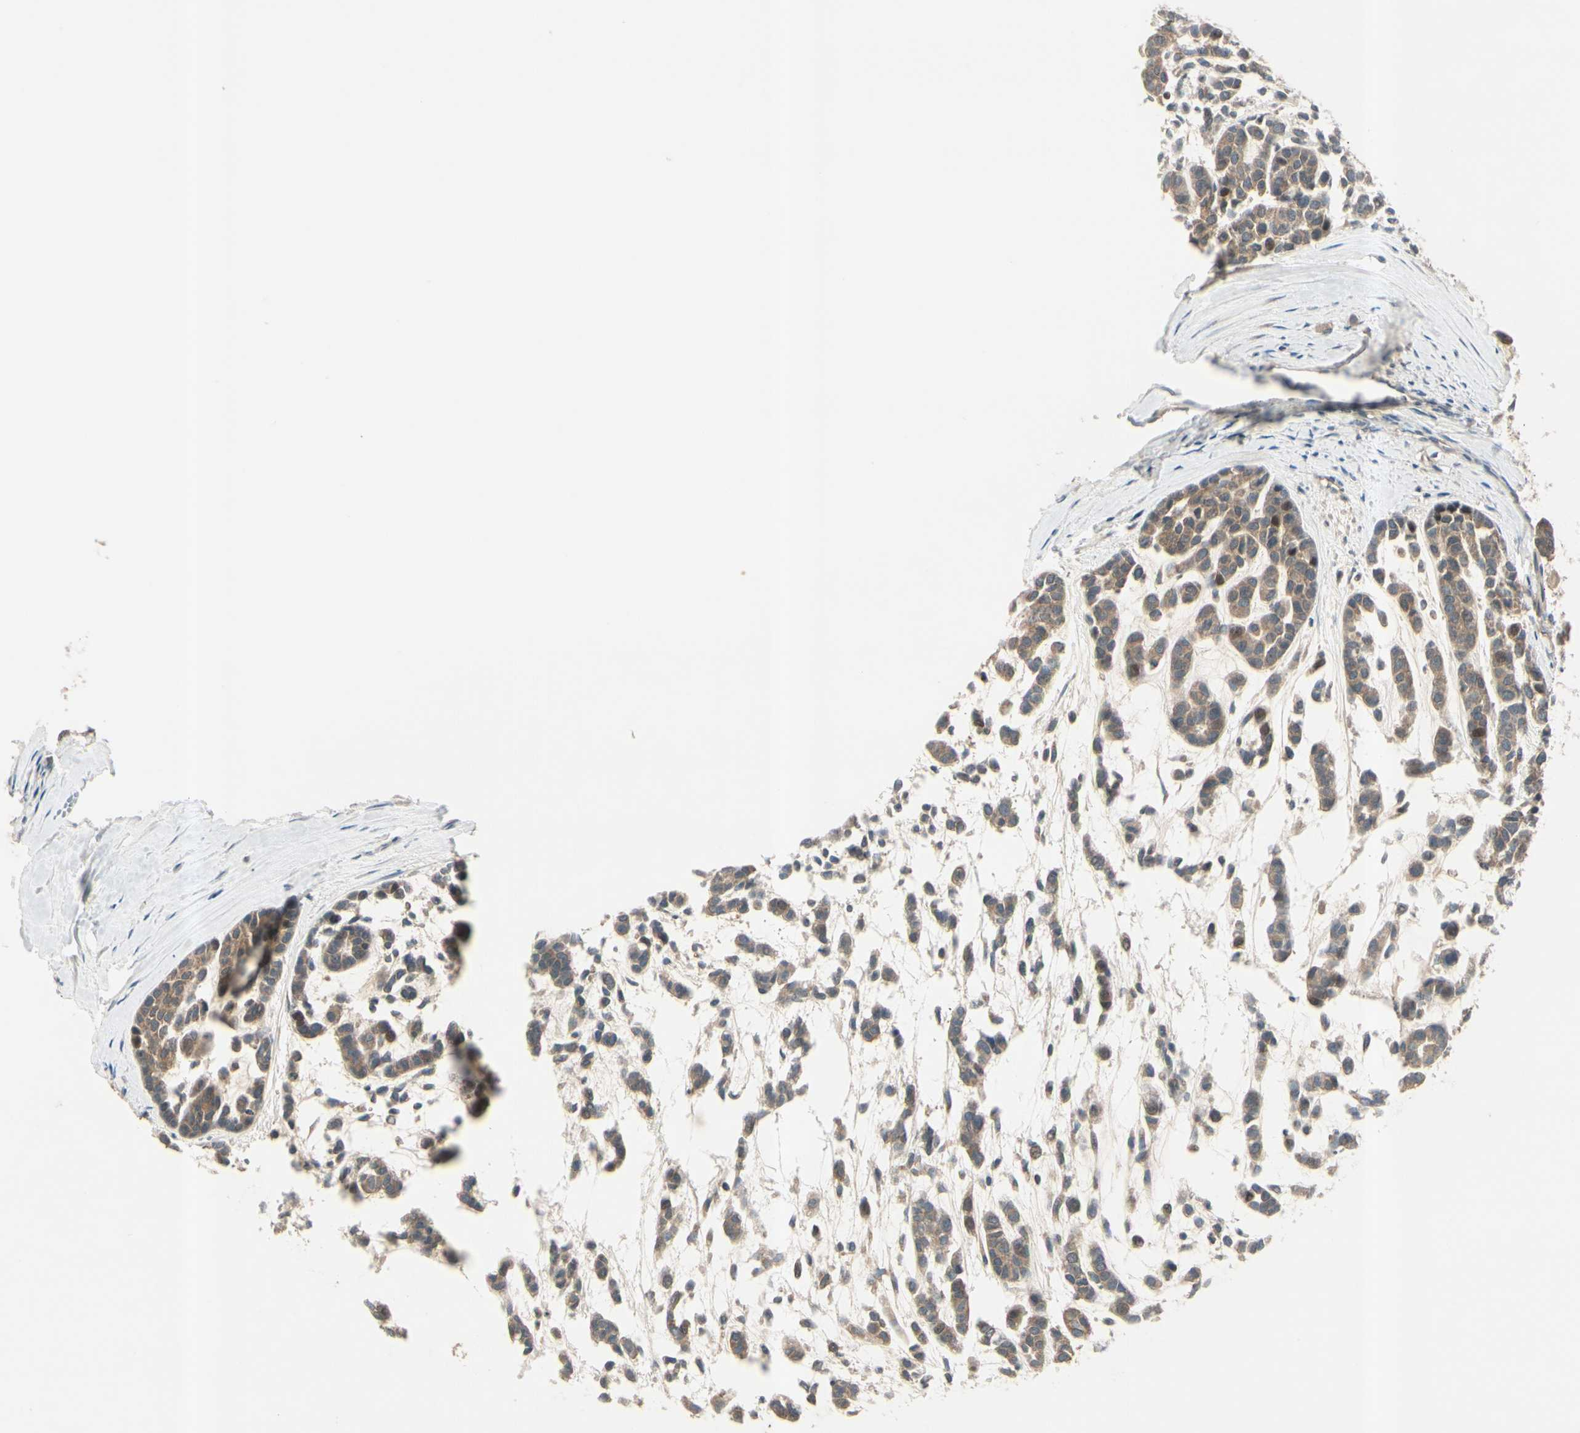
{"staining": {"intensity": "moderate", "quantity": ">75%", "location": "cytoplasmic/membranous"}, "tissue": "head and neck cancer", "cell_type": "Tumor cells", "image_type": "cancer", "snomed": [{"axis": "morphology", "description": "Adenocarcinoma, NOS"}, {"axis": "morphology", "description": "Adenoma, NOS"}, {"axis": "topography", "description": "Head-Neck"}], "caption": "A brown stain labels moderate cytoplasmic/membranous expression of a protein in human head and neck adenocarcinoma tumor cells.", "gene": "ICAM5", "patient": {"sex": "female", "age": 55}}